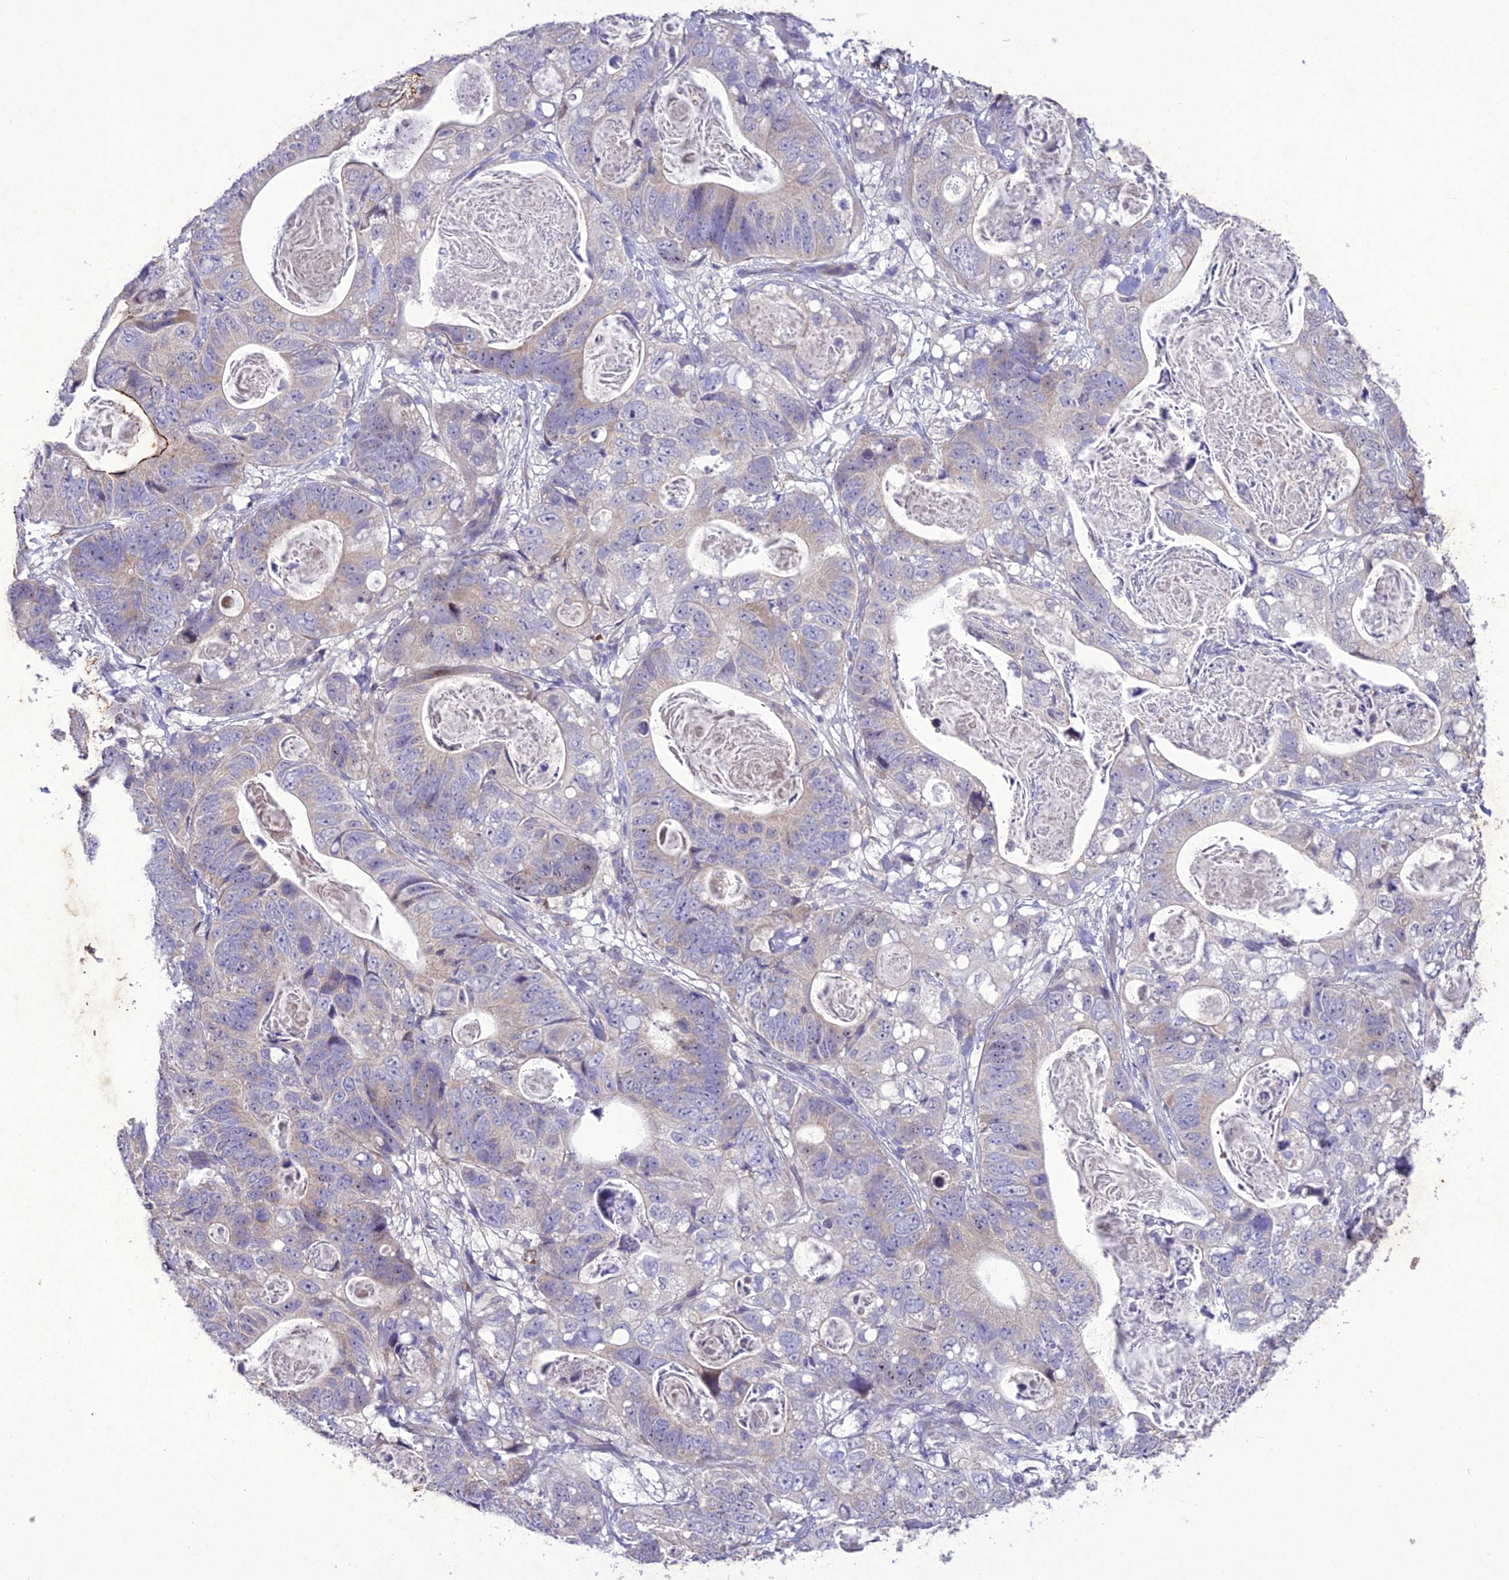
{"staining": {"intensity": "weak", "quantity": "<25%", "location": "cytoplasmic/membranous"}, "tissue": "stomach cancer", "cell_type": "Tumor cells", "image_type": "cancer", "snomed": [{"axis": "morphology", "description": "Normal tissue, NOS"}, {"axis": "morphology", "description": "Adenocarcinoma, NOS"}, {"axis": "topography", "description": "Stomach"}], "caption": "This is a photomicrograph of immunohistochemistry (IHC) staining of stomach adenocarcinoma, which shows no staining in tumor cells.", "gene": "ANKRD52", "patient": {"sex": "female", "age": 89}}